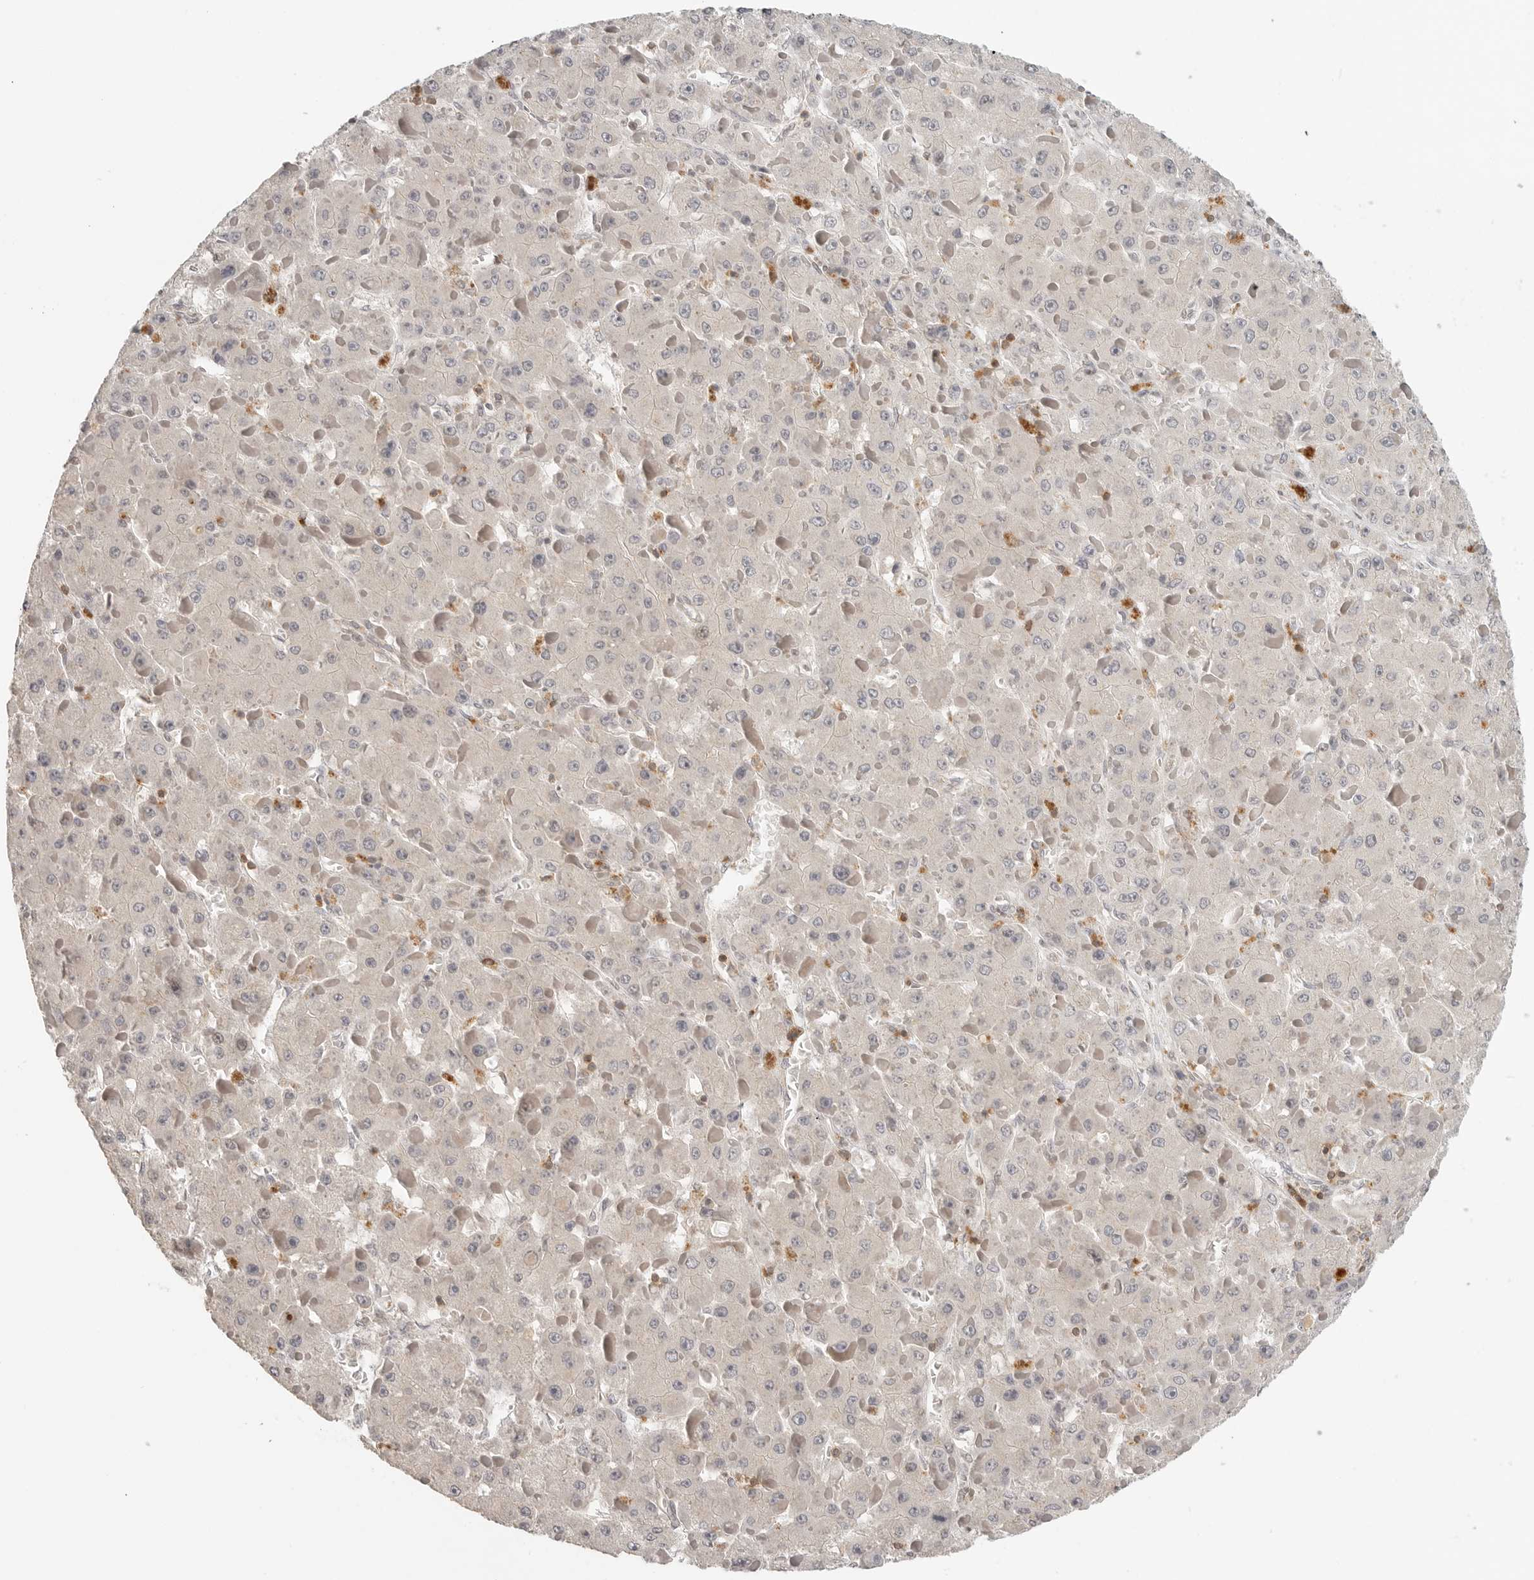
{"staining": {"intensity": "negative", "quantity": "none", "location": "none"}, "tissue": "liver cancer", "cell_type": "Tumor cells", "image_type": "cancer", "snomed": [{"axis": "morphology", "description": "Carcinoma, Hepatocellular, NOS"}, {"axis": "topography", "description": "Liver"}], "caption": "High magnification brightfield microscopy of liver cancer stained with DAB (brown) and counterstained with hematoxylin (blue): tumor cells show no significant expression.", "gene": "SH3KBP1", "patient": {"sex": "female", "age": 73}}